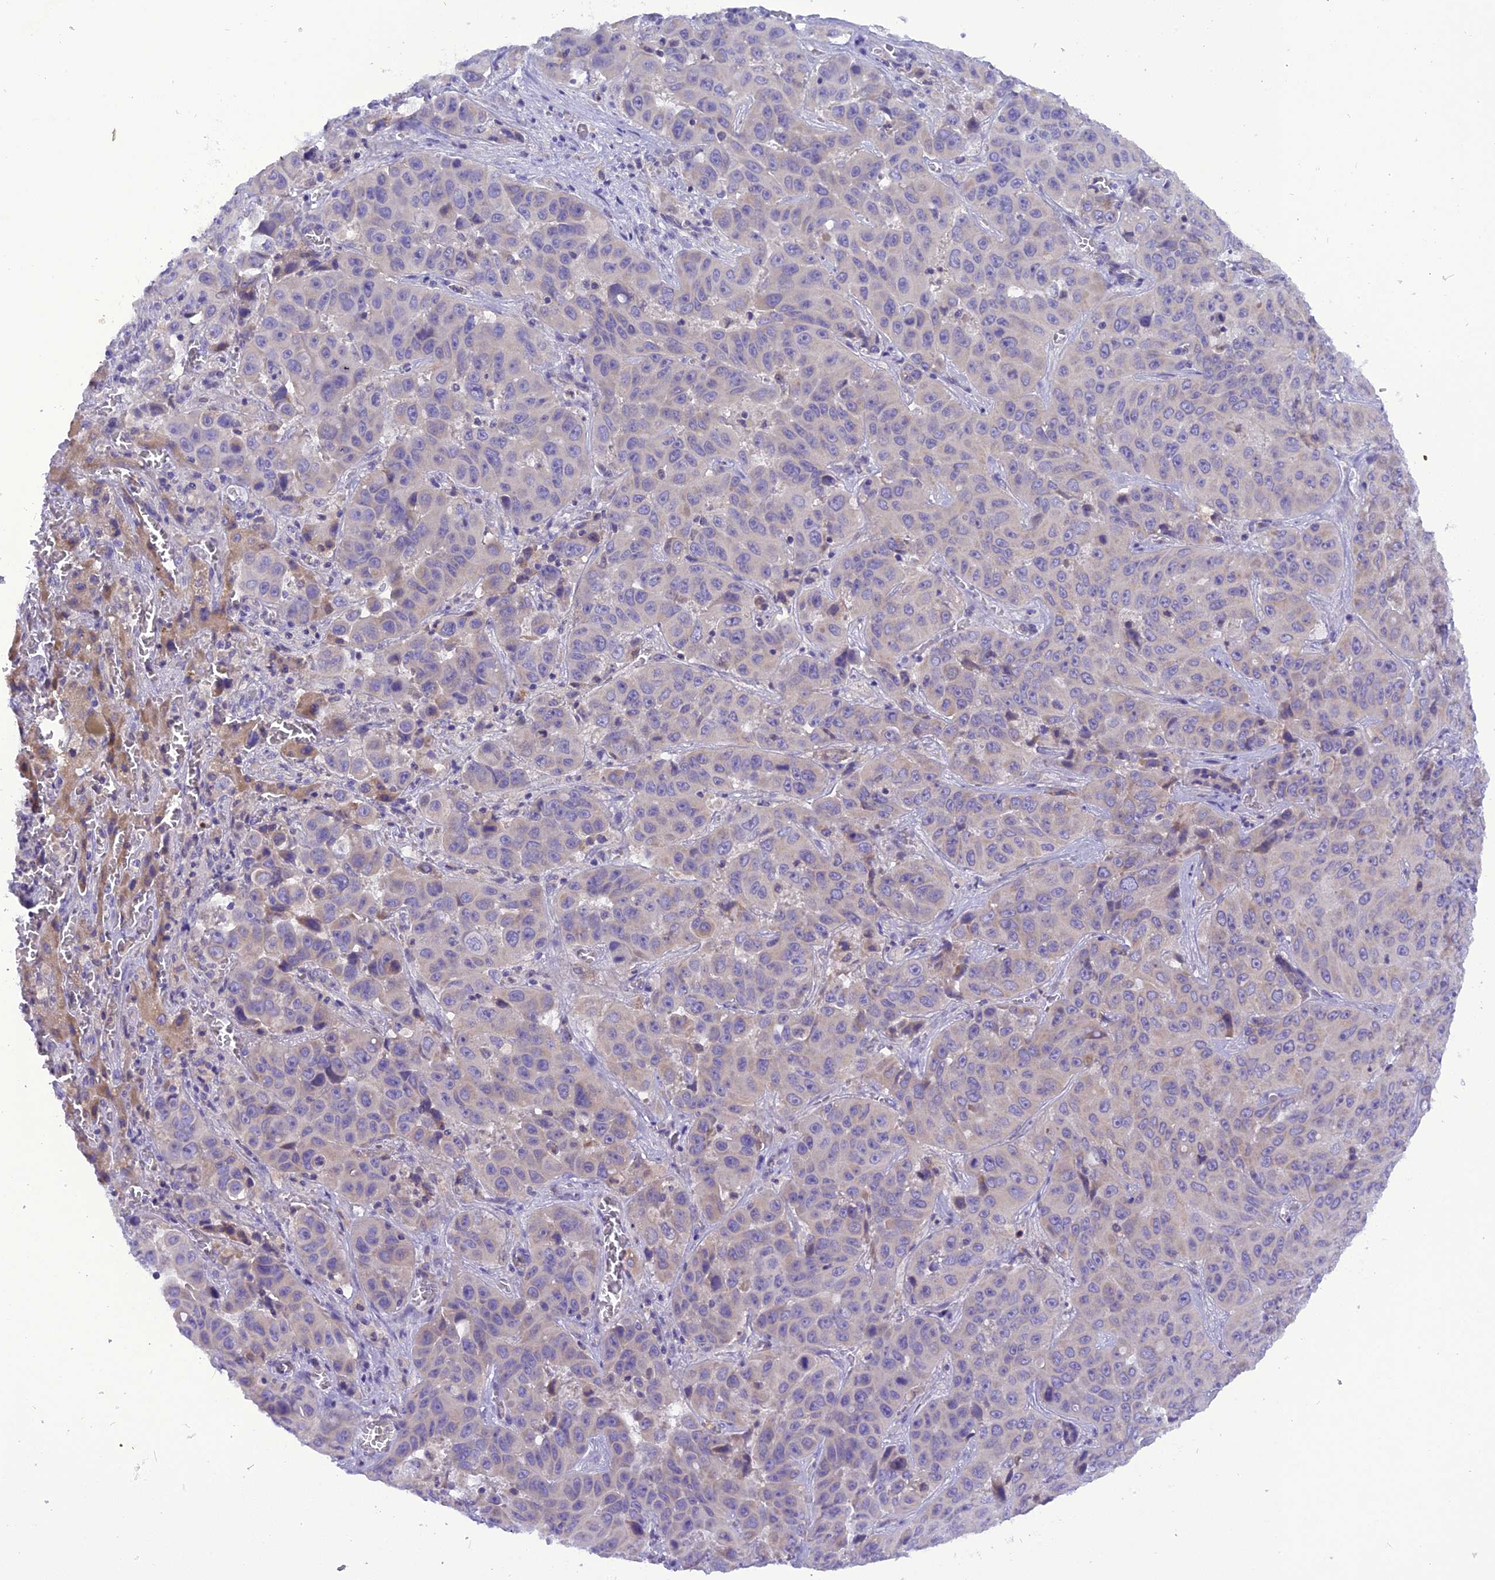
{"staining": {"intensity": "negative", "quantity": "none", "location": "none"}, "tissue": "liver cancer", "cell_type": "Tumor cells", "image_type": "cancer", "snomed": [{"axis": "morphology", "description": "Cholangiocarcinoma"}, {"axis": "topography", "description": "Liver"}], "caption": "Liver cancer (cholangiocarcinoma) was stained to show a protein in brown. There is no significant expression in tumor cells. (DAB (3,3'-diaminobenzidine) immunohistochemistry with hematoxylin counter stain).", "gene": "TRIM3", "patient": {"sex": "female", "age": 52}}